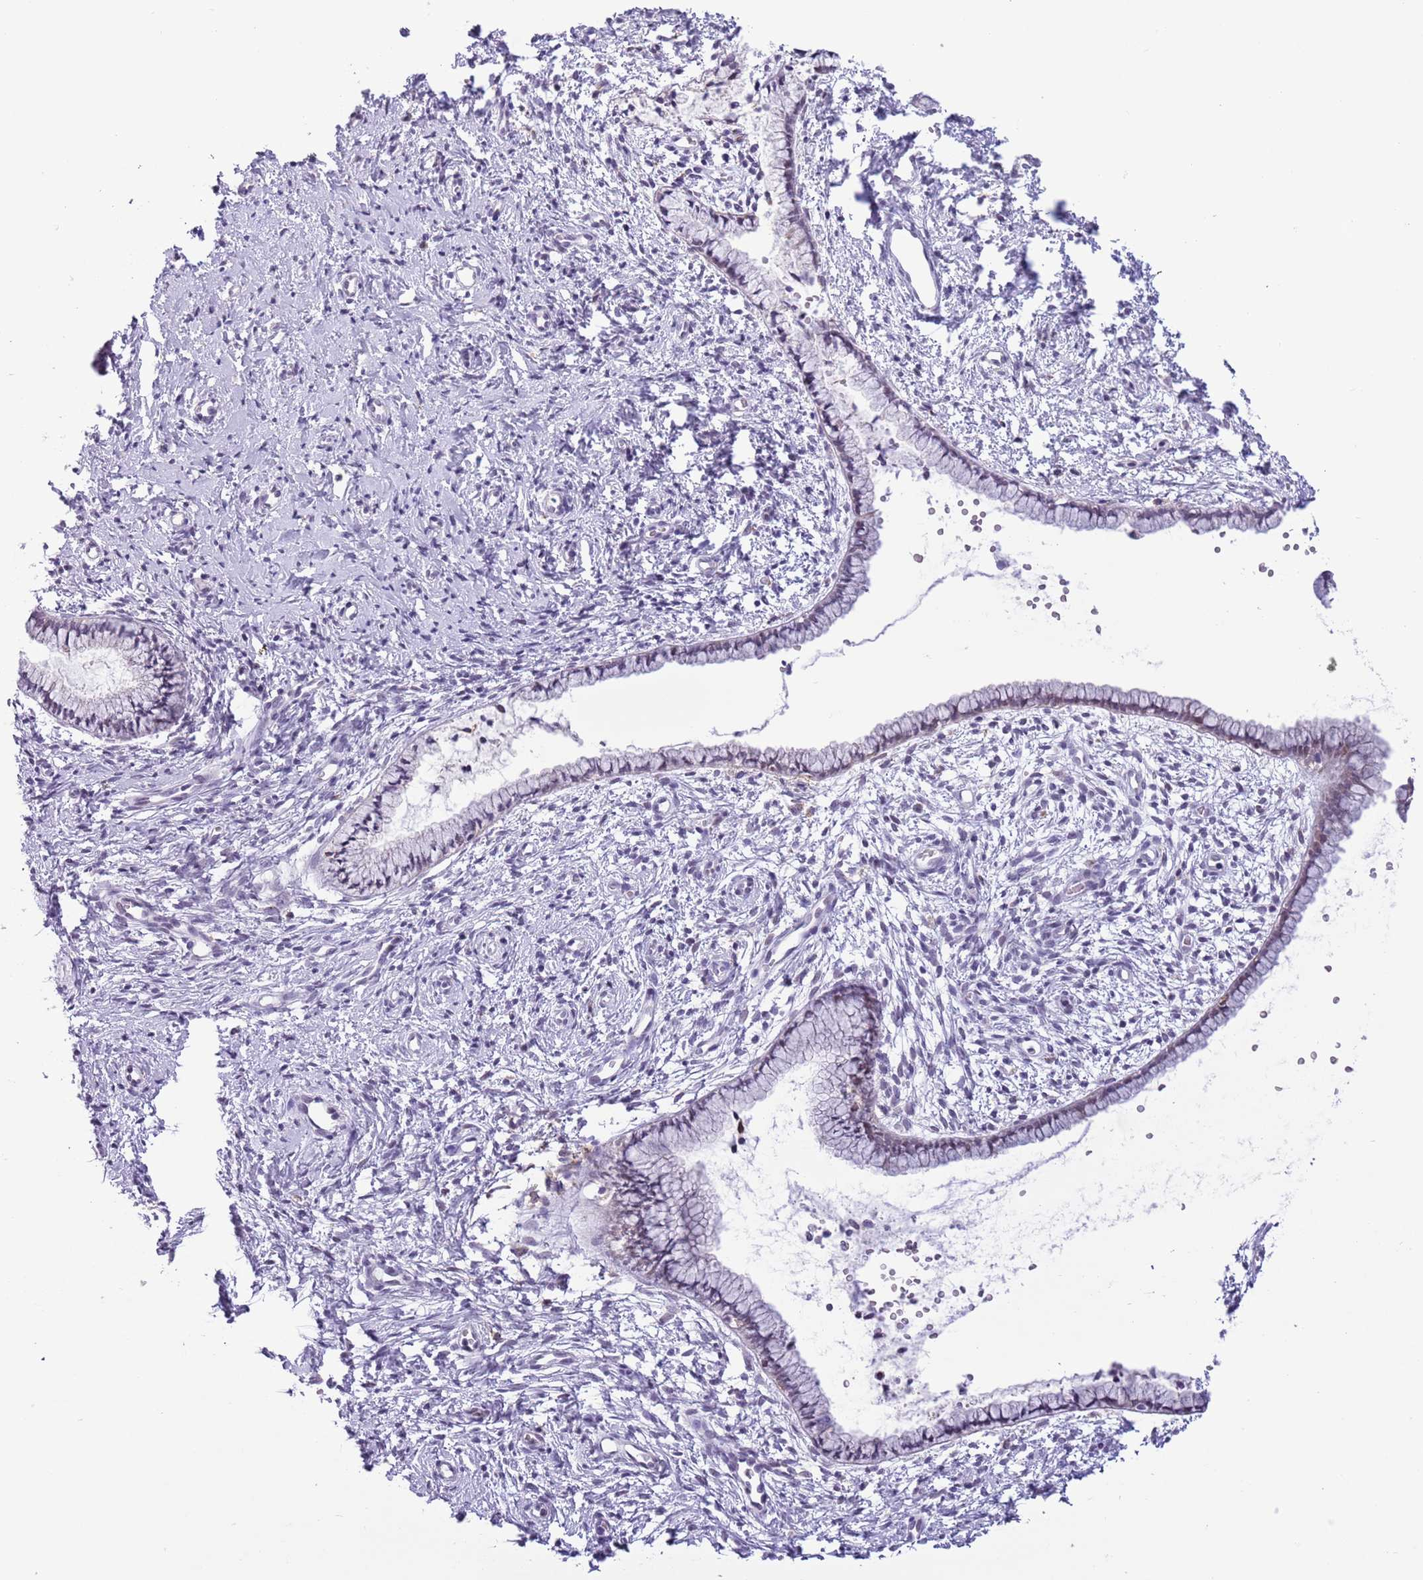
{"staining": {"intensity": "weak", "quantity": "<25%", "location": "nuclear"}, "tissue": "cervix", "cell_type": "Glandular cells", "image_type": "normal", "snomed": [{"axis": "morphology", "description": "Normal tissue, NOS"}, {"axis": "topography", "description": "Cervix"}], "caption": "Immunohistochemistry (IHC) of unremarkable cervix reveals no staining in glandular cells. (Immunohistochemistry (IHC), brightfield microscopy, high magnification).", "gene": "ZNF576", "patient": {"sex": "female", "age": 57}}